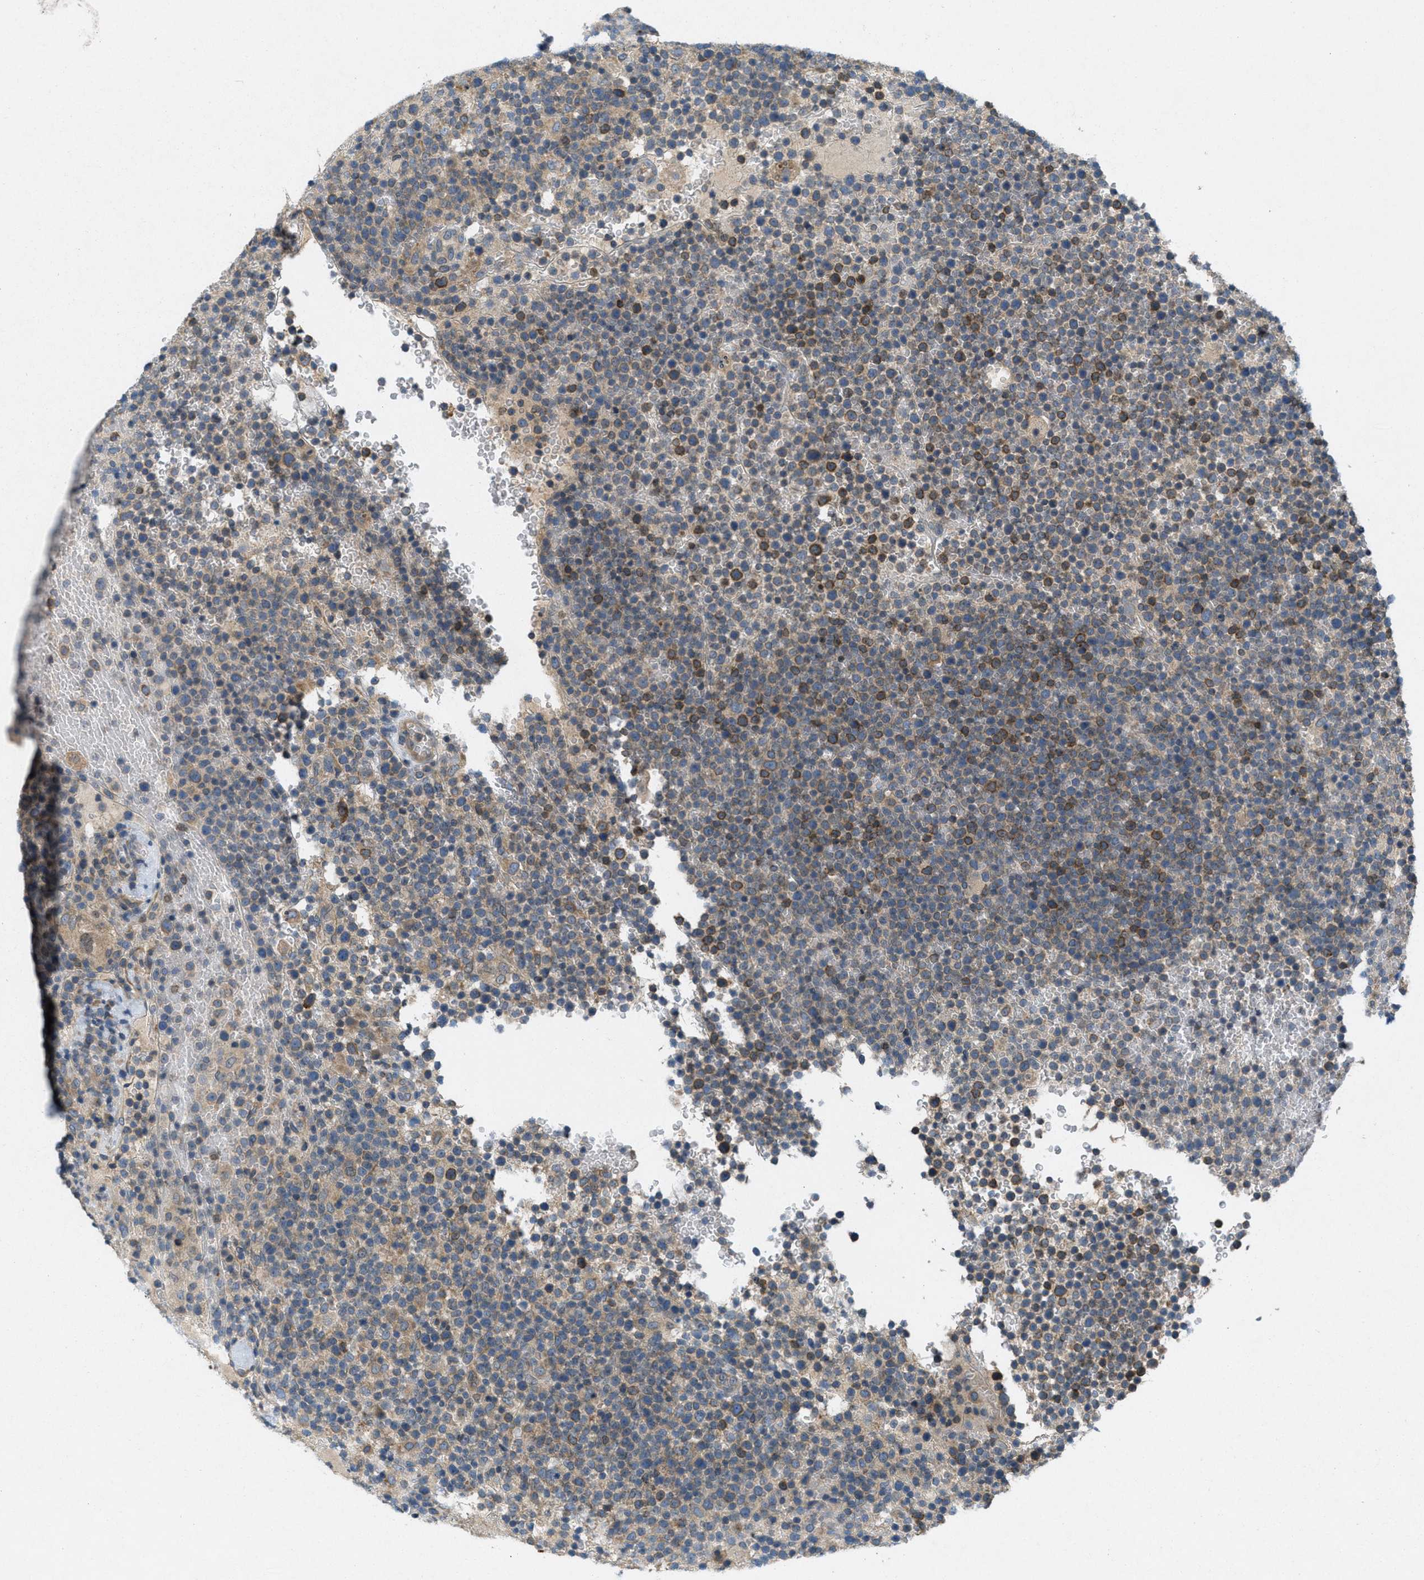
{"staining": {"intensity": "moderate", "quantity": "<25%", "location": "cytoplasmic/membranous"}, "tissue": "lymphoma", "cell_type": "Tumor cells", "image_type": "cancer", "snomed": [{"axis": "morphology", "description": "Malignant lymphoma, non-Hodgkin's type, High grade"}, {"axis": "topography", "description": "Lymph node"}], "caption": "A brown stain labels moderate cytoplasmic/membranous expression of a protein in human malignant lymphoma, non-Hodgkin's type (high-grade) tumor cells.", "gene": "SIGMAR1", "patient": {"sex": "male", "age": 61}}